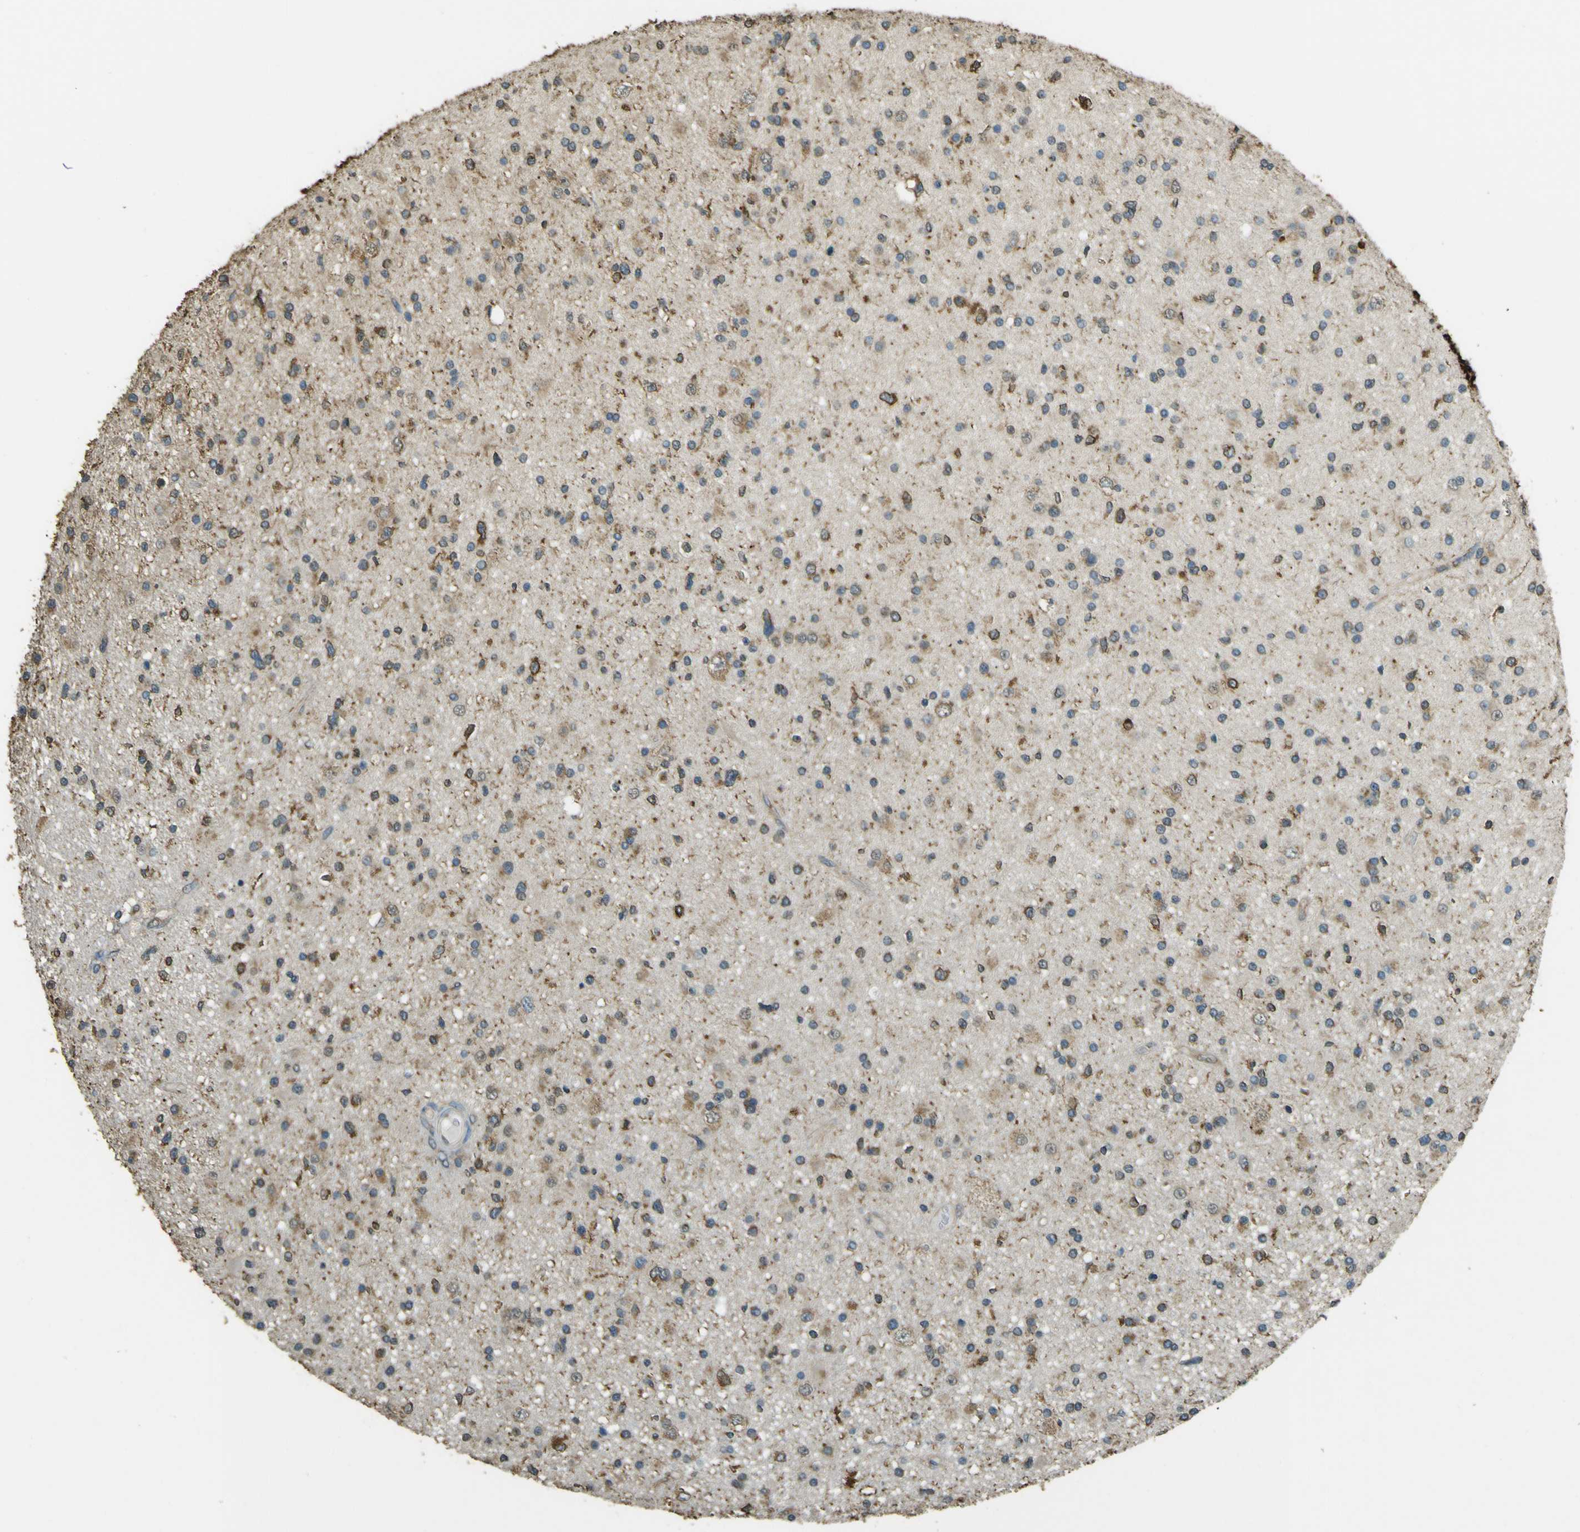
{"staining": {"intensity": "moderate", "quantity": "<25%", "location": "cytoplasmic/membranous"}, "tissue": "glioma", "cell_type": "Tumor cells", "image_type": "cancer", "snomed": [{"axis": "morphology", "description": "Glioma, malignant, High grade"}, {"axis": "topography", "description": "Brain"}], "caption": "Immunohistochemistry histopathology image of glioma stained for a protein (brown), which demonstrates low levels of moderate cytoplasmic/membranous positivity in about <25% of tumor cells.", "gene": "GOLGA1", "patient": {"sex": "male", "age": 33}}